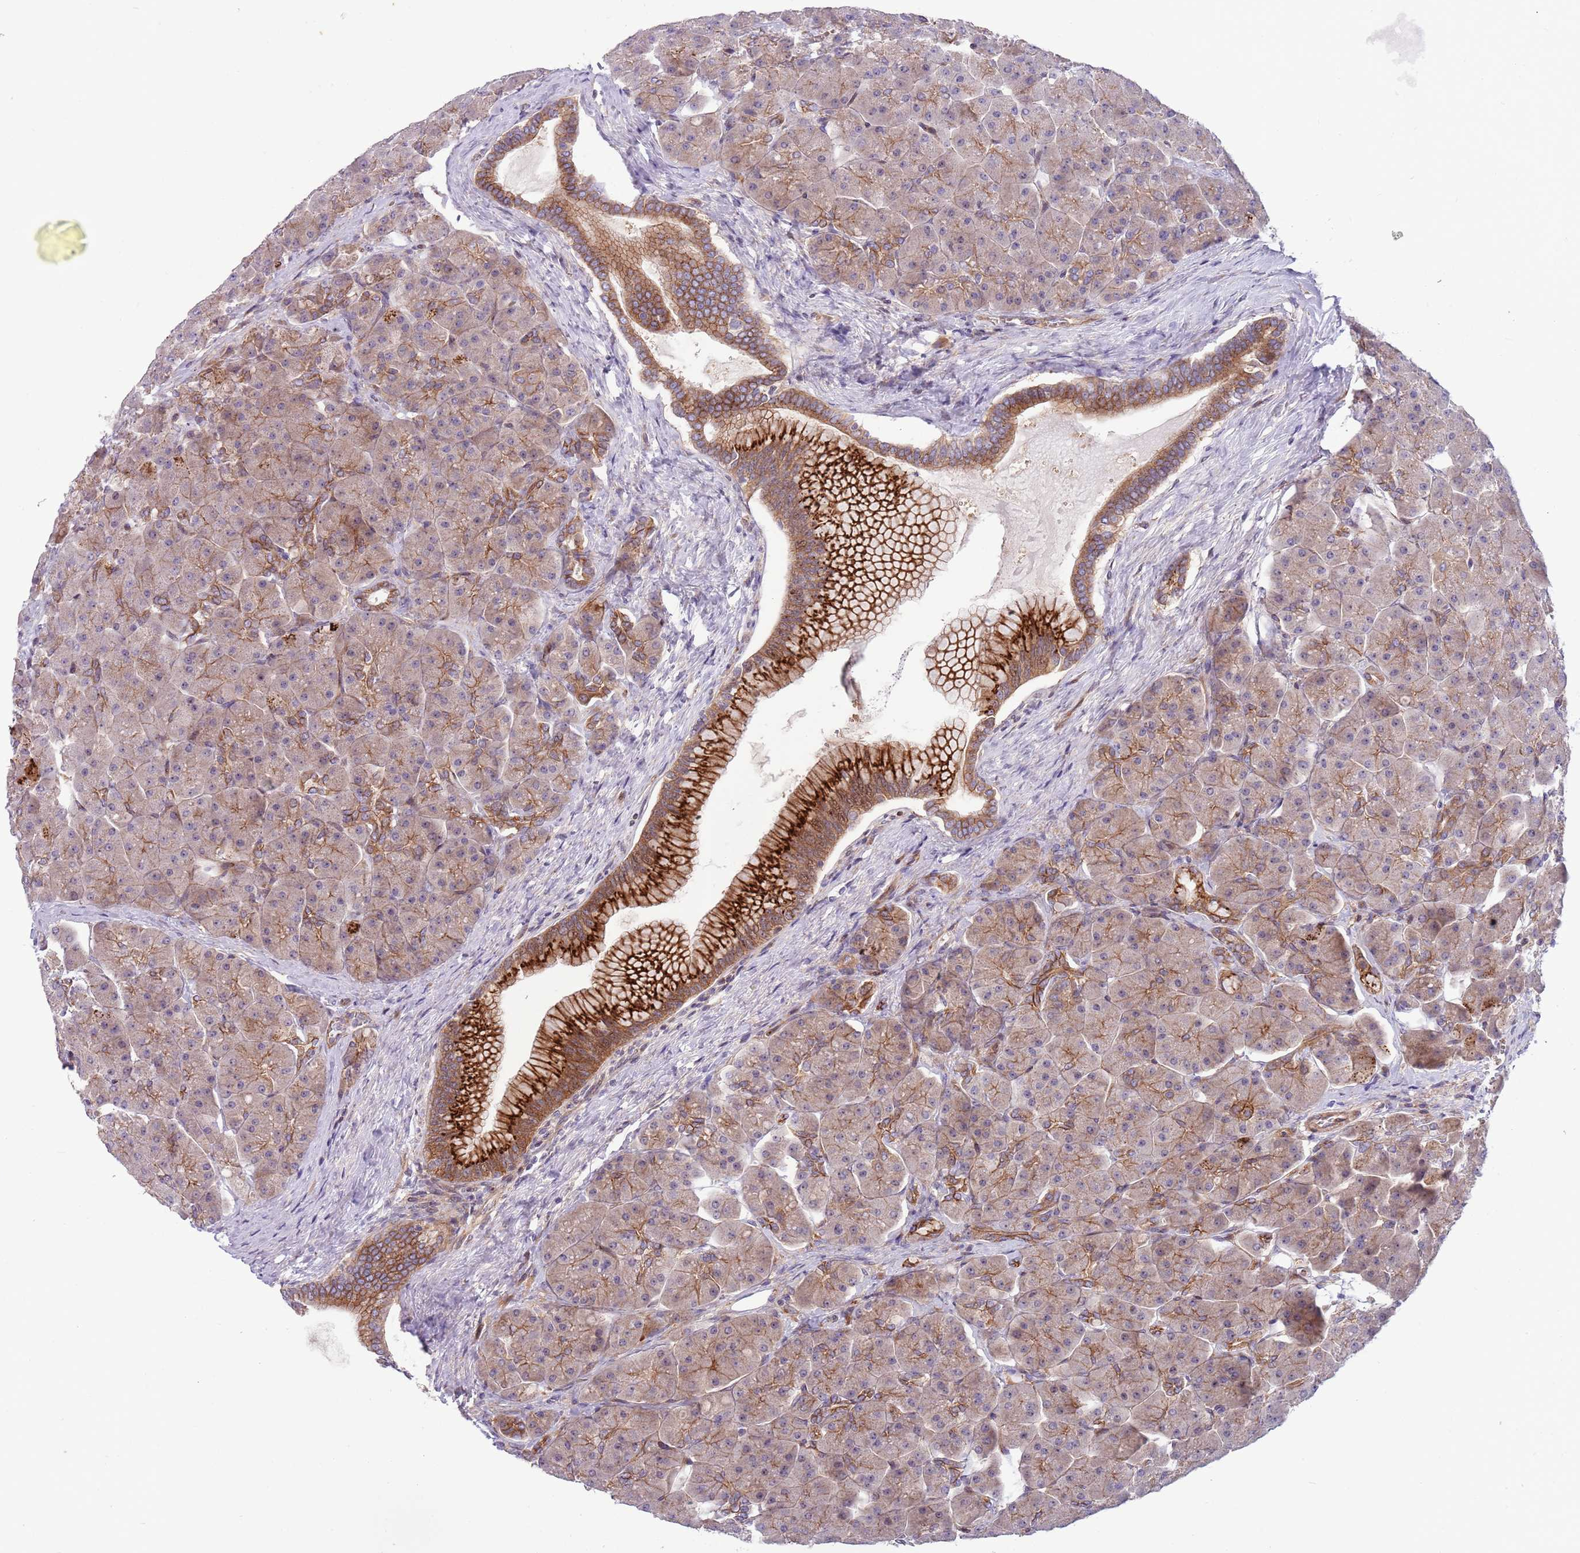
{"staining": {"intensity": "strong", "quantity": "25%-75%", "location": "cytoplasmic/membranous"}, "tissue": "pancreas", "cell_type": "Exocrine glandular cells", "image_type": "normal", "snomed": [{"axis": "morphology", "description": "Normal tissue, NOS"}, {"axis": "topography", "description": "Pancreas"}], "caption": "Protein staining by immunohistochemistry (IHC) demonstrates strong cytoplasmic/membranous positivity in about 25%-75% of exocrine glandular cells in normal pancreas. Immunohistochemistry (ihc) stains the protein in brown and the nuclei are stained blue.", "gene": "ITGB6", "patient": {"sex": "male", "age": 66}}